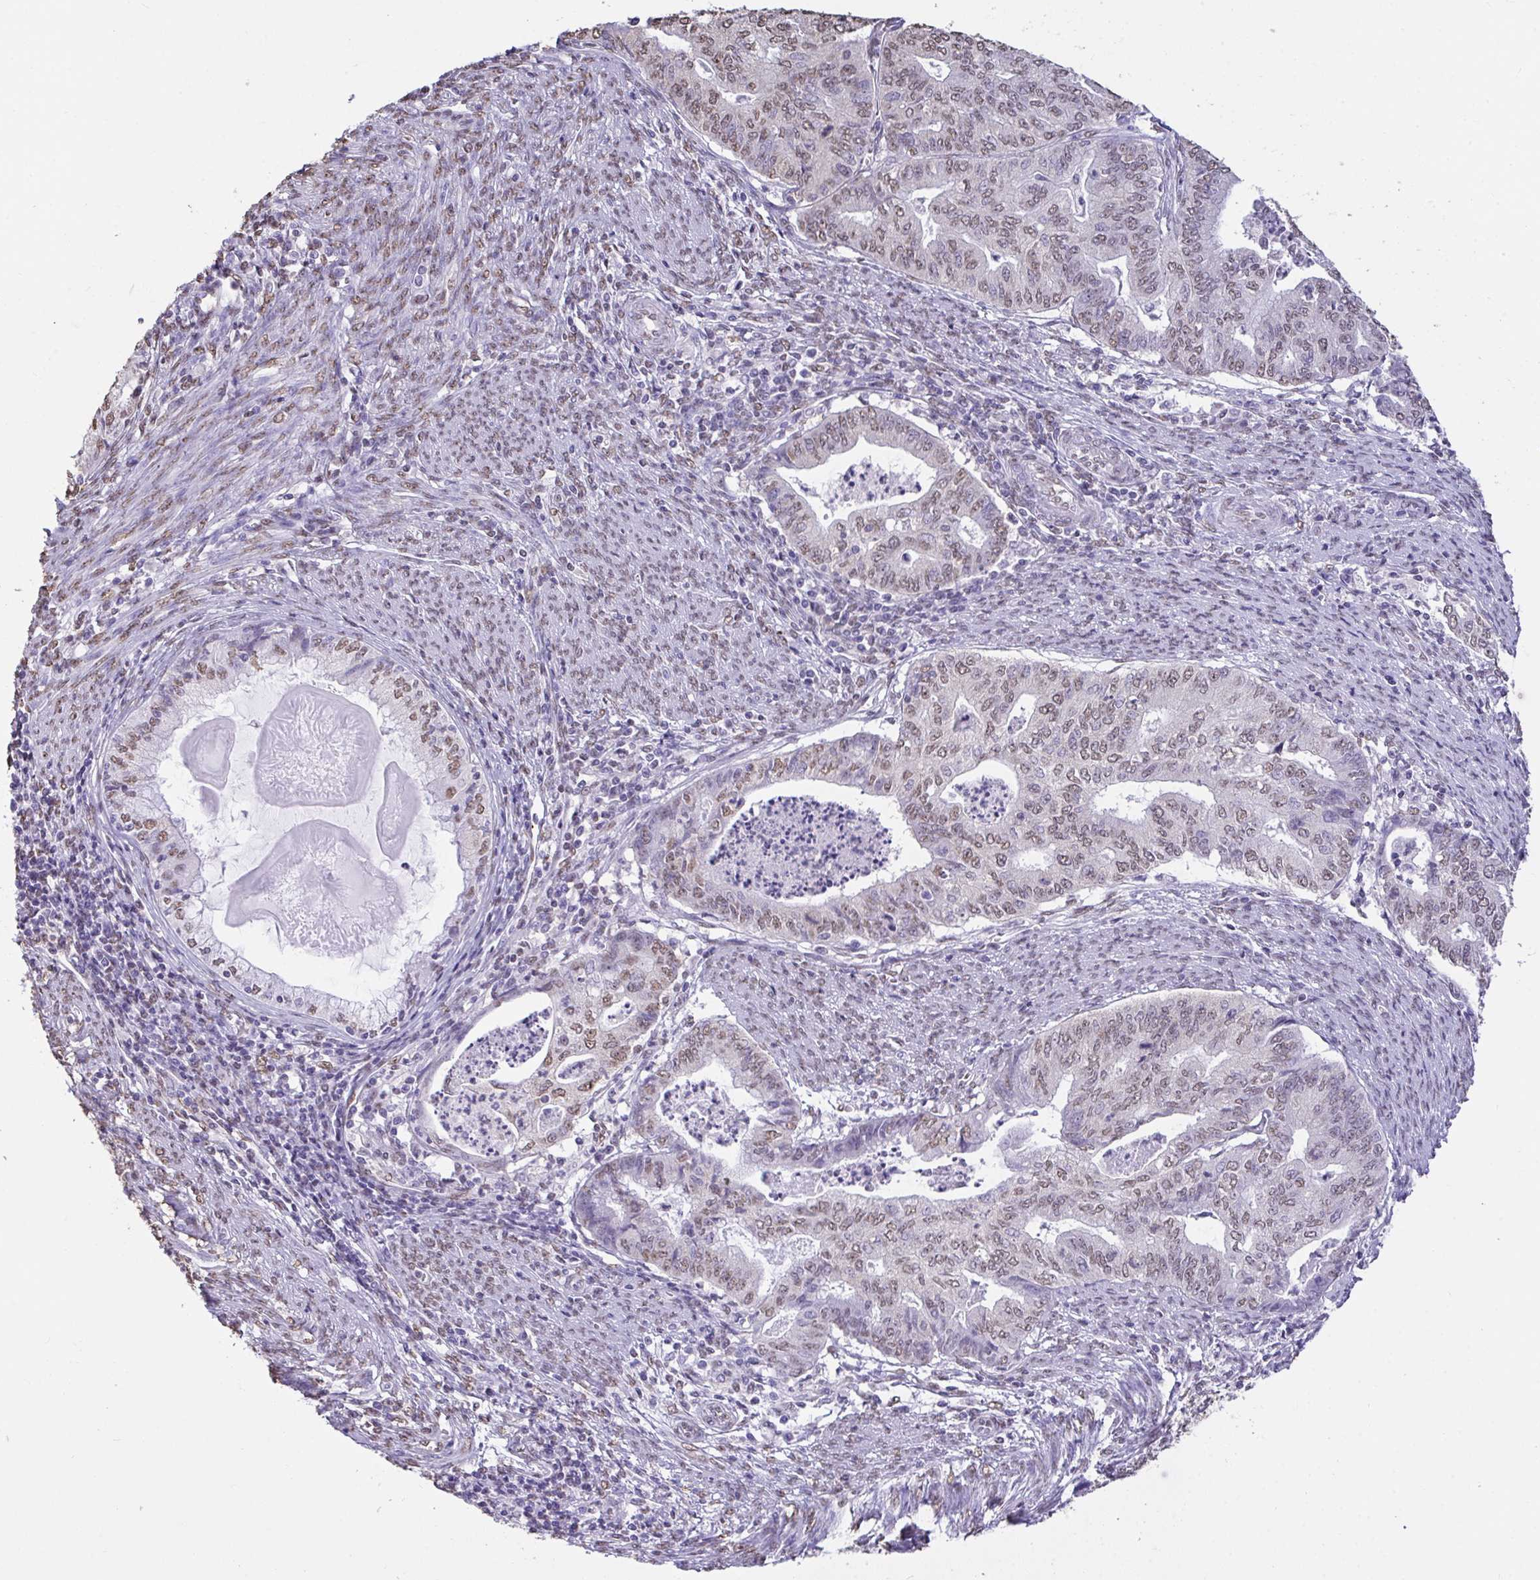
{"staining": {"intensity": "weak", "quantity": ">75%", "location": "nuclear"}, "tissue": "endometrial cancer", "cell_type": "Tumor cells", "image_type": "cancer", "snomed": [{"axis": "morphology", "description": "Adenocarcinoma, NOS"}, {"axis": "topography", "description": "Endometrium"}], "caption": "A brown stain highlights weak nuclear staining of a protein in human endometrial cancer (adenocarcinoma) tumor cells.", "gene": "SEMA6B", "patient": {"sex": "female", "age": 79}}